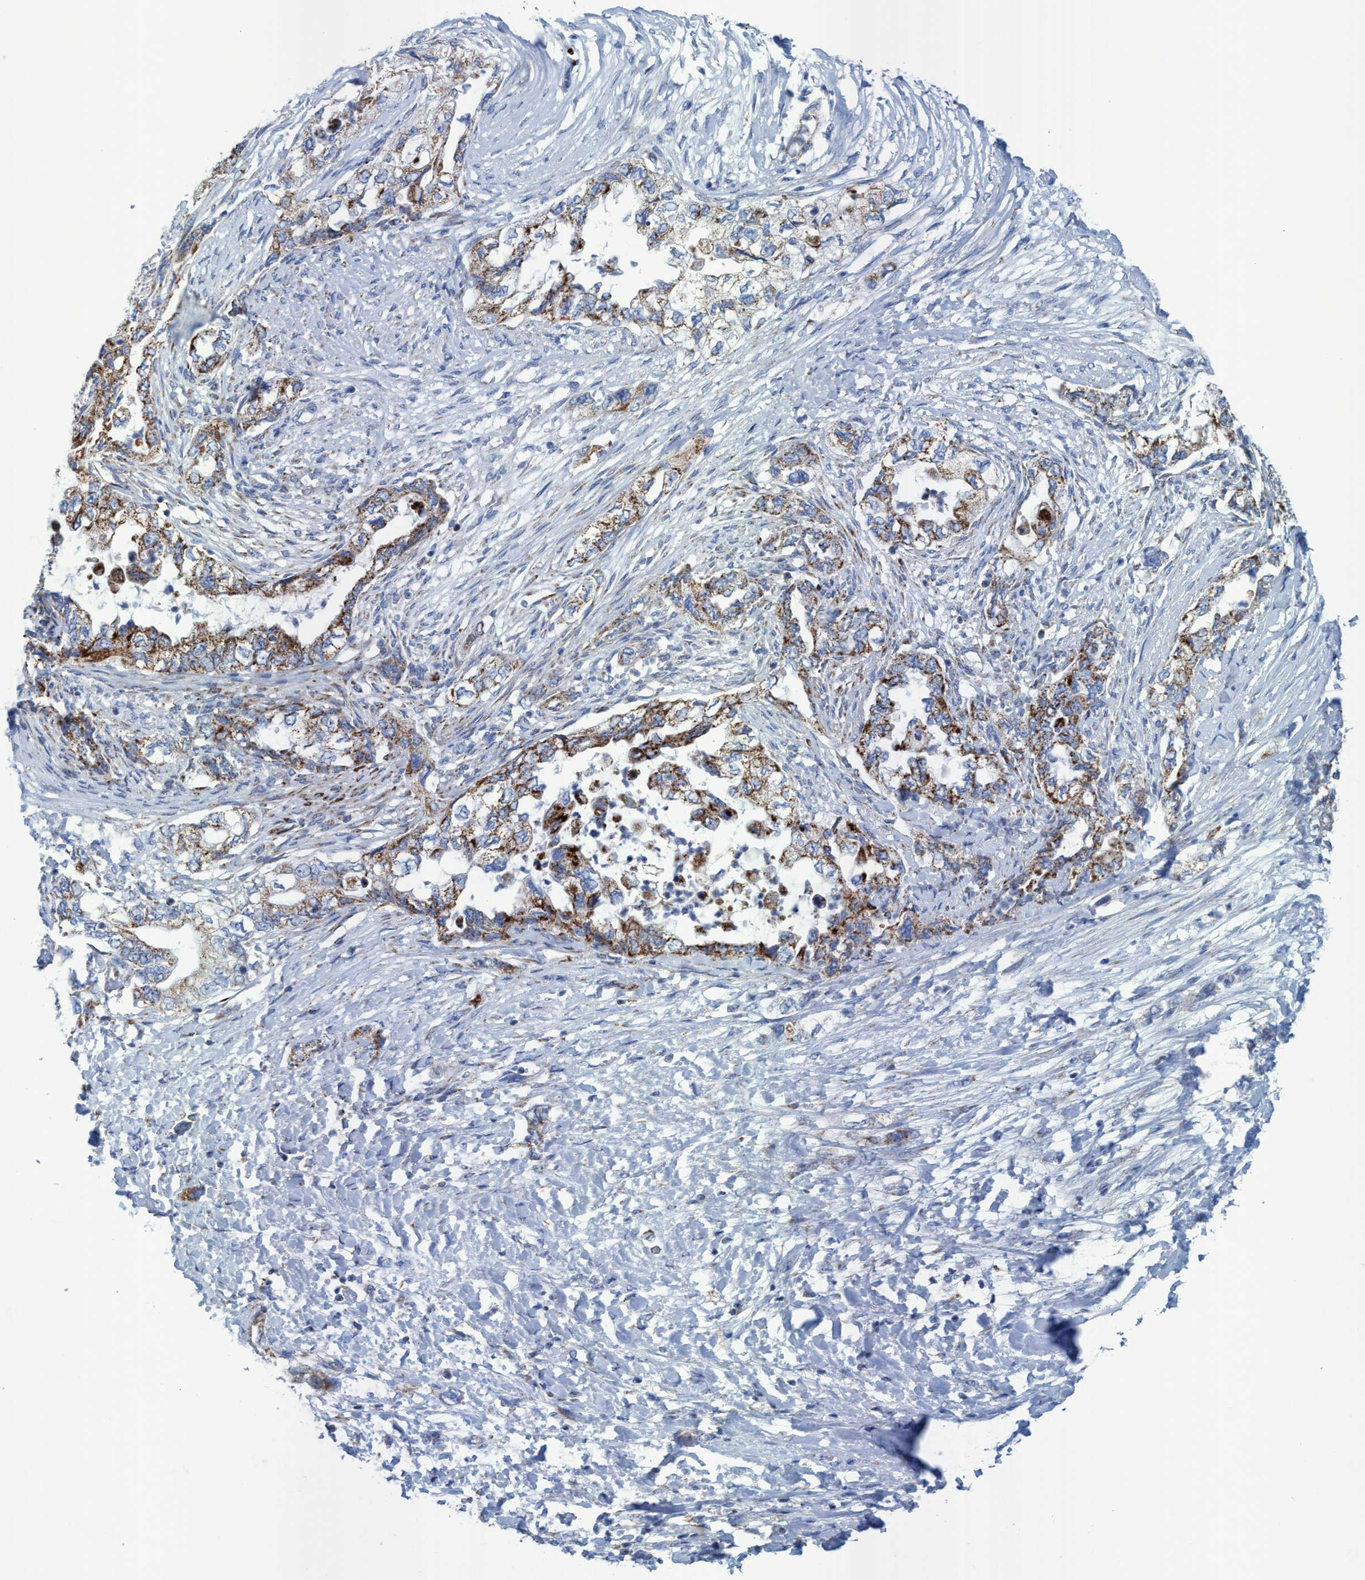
{"staining": {"intensity": "moderate", "quantity": ">75%", "location": "cytoplasmic/membranous"}, "tissue": "pancreatic cancer", "cell_type": "Tumor cells", "image_type": "cancer", "snomed": [{"axis": "morphology", "description": "Adenocarcinoma, NOS"}, {"axis": "topography", "description": "Pancreas"}], "caption": "Immunohistochemical staining of adenocarcinoma (pancreatic) reveals medium levels of moderate cytoplasmic/membranous expression in approximately >75% of tumor cells. (Brightfield microscopy of DAB IHC at high magnification).", "gene": "GGA3", "patient": {"sex": "female", "age": 73}}